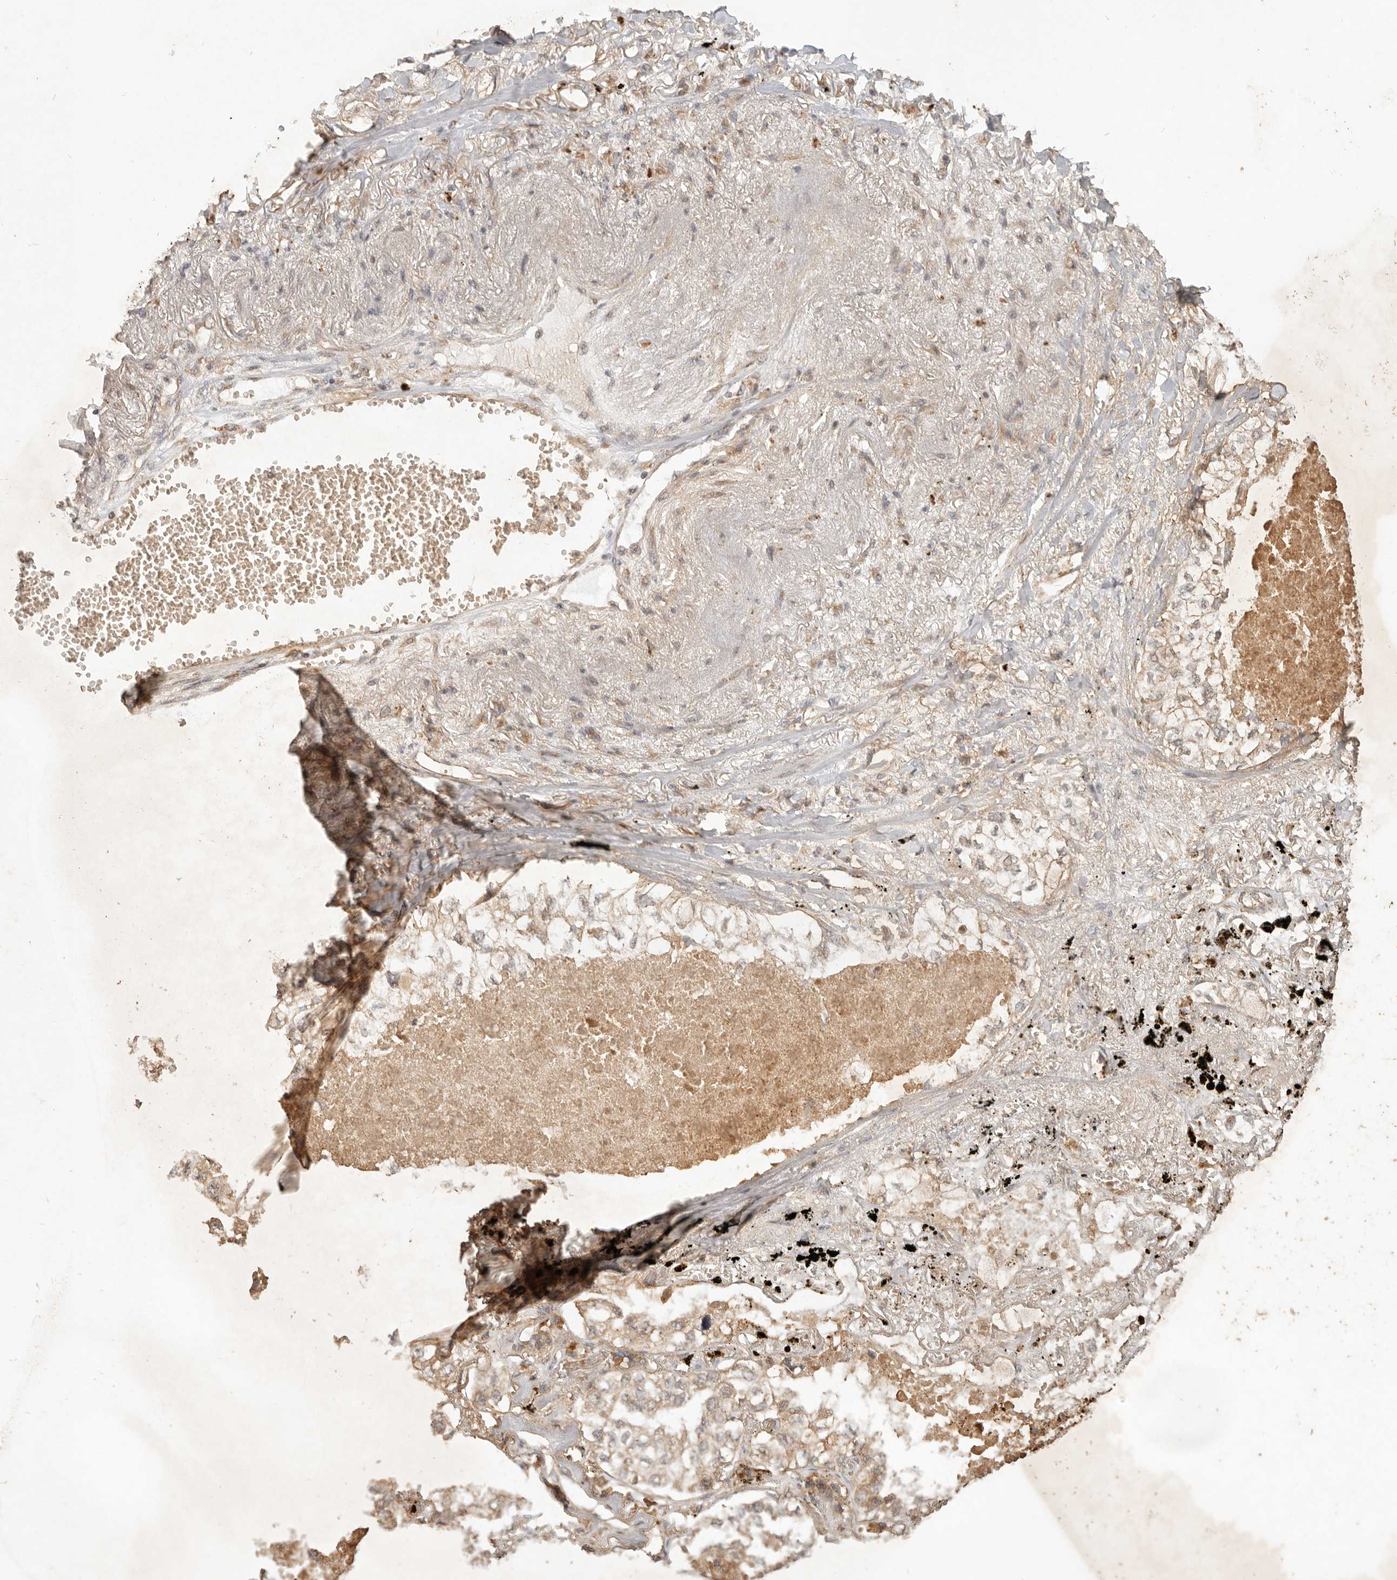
{"staining": {"intensity": "moderate", "quantity": "25%-75%", "location": "cytoplasmic/membranous"}, "tissue": "lung cancer", "cell_type": "Tumor cells", "image_type": "cancer", "snomed": [{"axis": "morphology", "description": "Adenocarcinoma, NOS"}, {"axis": "topography", "description": "Lung"}], "caption": "The image exhibits immunohistochemical staining of lung adenocarcinoma. There is moderate cytoplasmic/membranous positivity is appreciated in approximately 25%-75% of tumor cells. (brown staining indicates protein expression, while blue staining denotes nuclei).", "gene": "CLEC4C", "patient": {"sex": "male", "age": 65}}